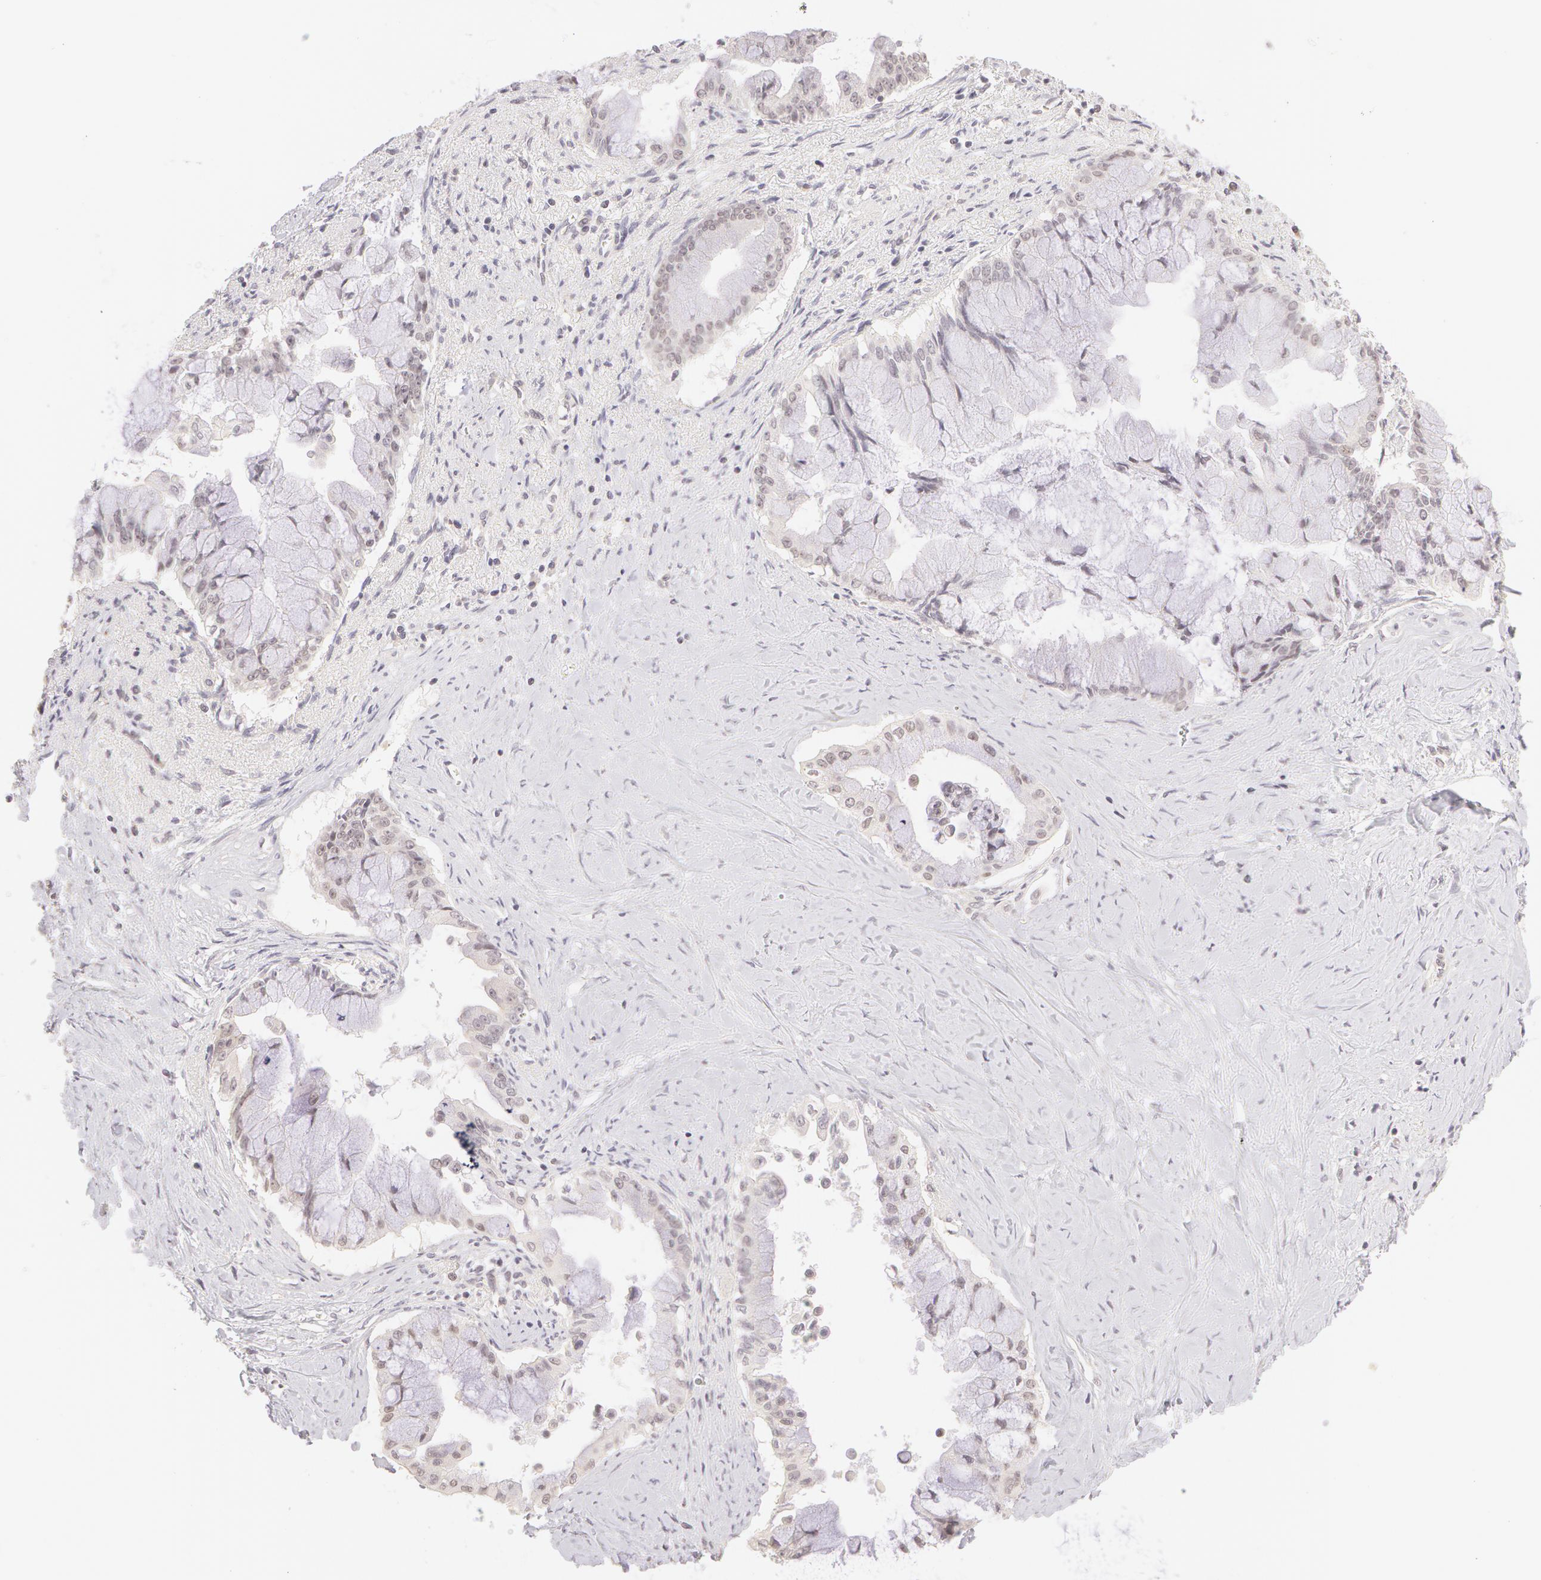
{"staining": {"intensity": "weak", "quantity": "<25%", "location": "nuclear"}, "tissue": "pancreatic cancer", "cell_type": "Tumor cells", "image_type": "cancer", "snomed": [{"axis": "morphology", "description": "Adenocarcinoma, NOS"}, {"axis": "topography", "description": "Pancreas"}], "caption": "Pancreatic adenocarcinoma was stained to show a protein in brown. There is no significant positivity in tumor cells. Nuclei are stained in blue.", "gene": "ZNF597", "patient": {"sex": "male", "age": 59}}